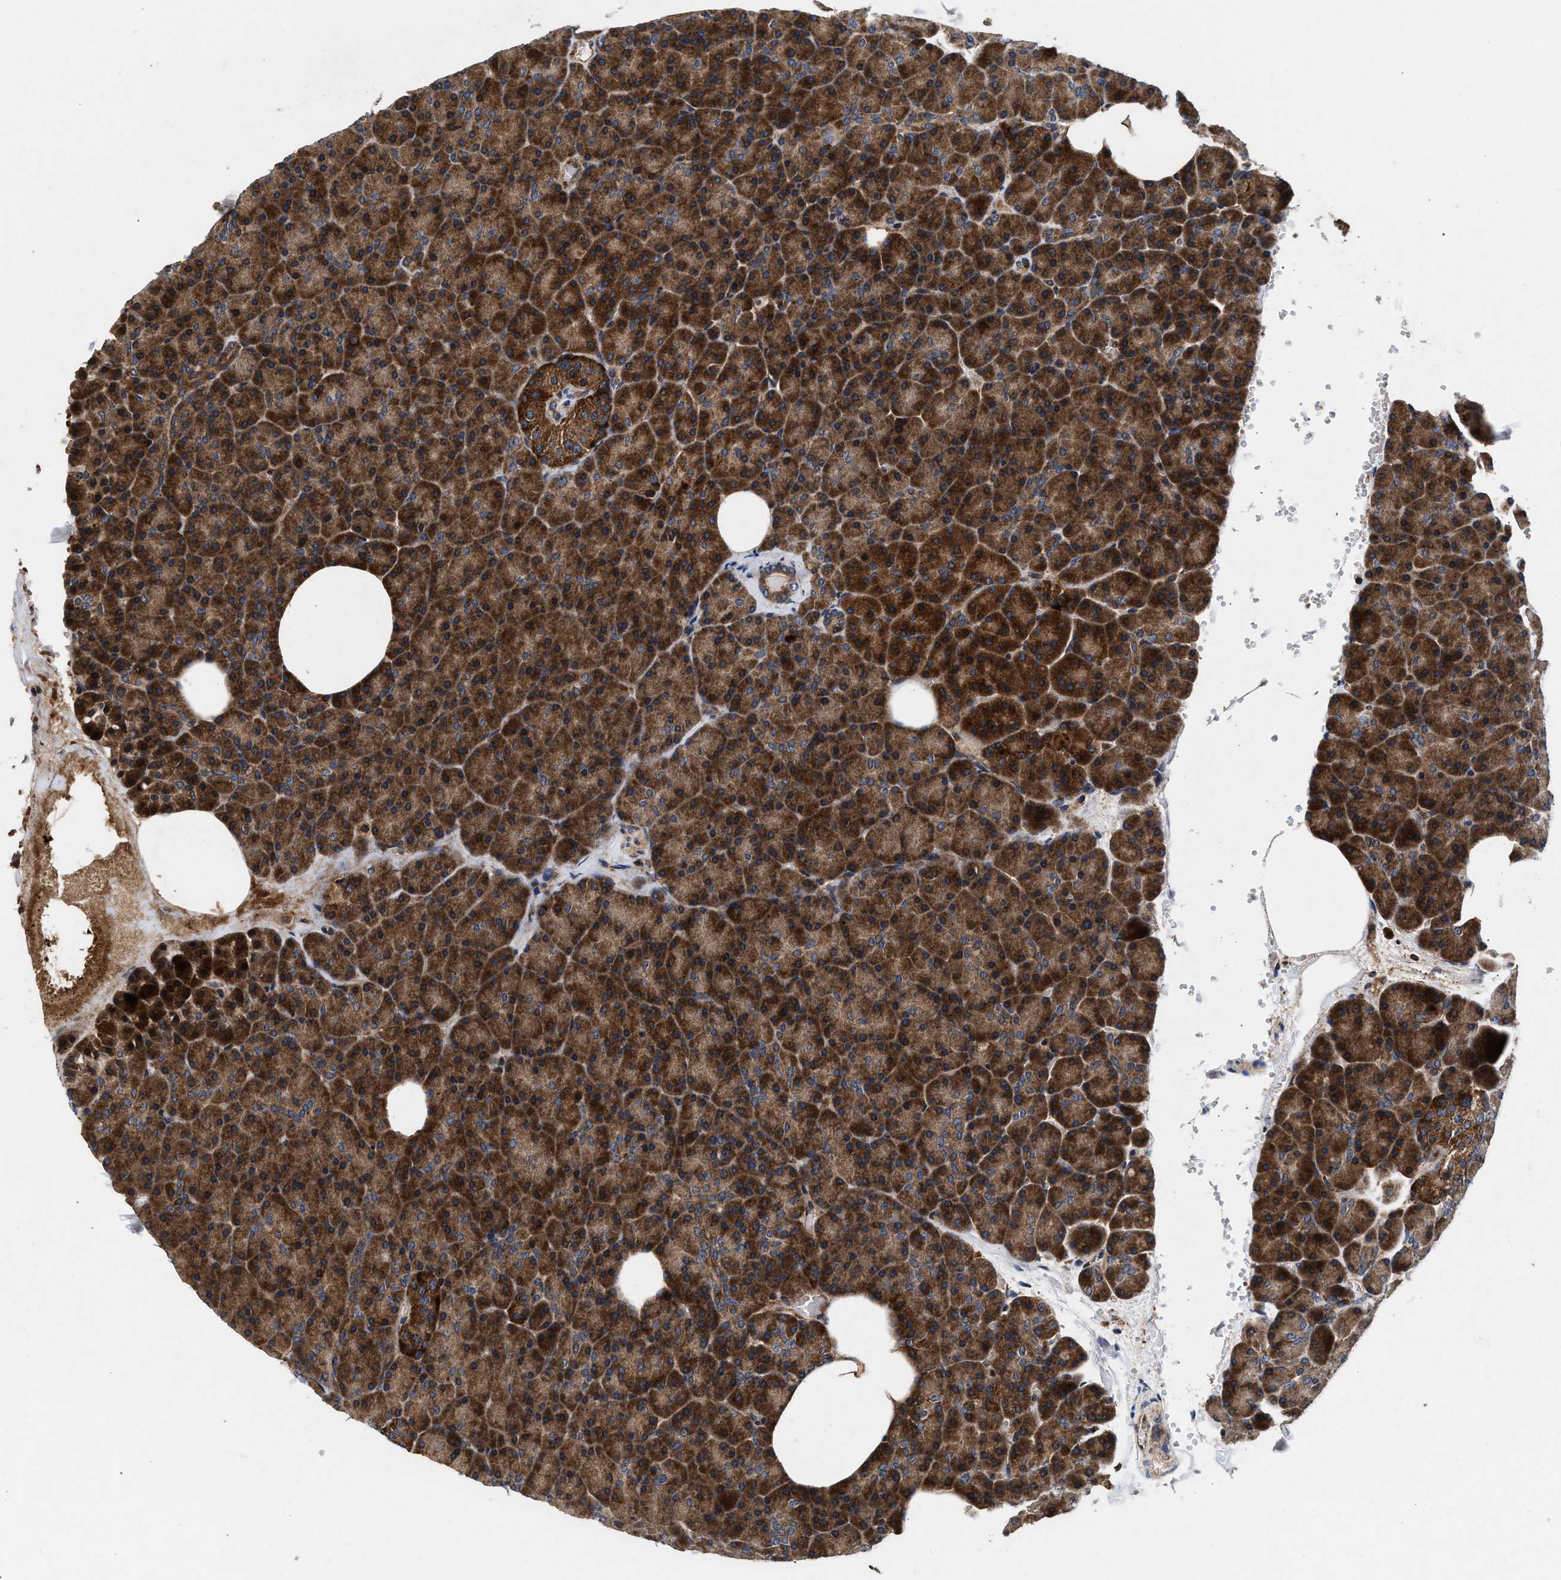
{"staining": {"intensity": "strong", "quantity": ">75%", "location": "cytoplasmic/membranous"}, "tissue": "pancreas", "cell_type": "Exocrine glandular cells", "image_type": "normal", "snomed": [{"axis": "morphology", "description": "Normal tissue, NOS"}, {"axis": "topography", "description": "Pancreas"}], "caption": "The micrograph reveals staining of normal pancreas, revealing strong cytoplasmic/membranous protein positivity (brown color) within exocrine glandular cells. (brown staining indicates protein expression, while blue staining denotes nuclei).", "gene": "NFKB2", "patient": {"sex": "female", "age": 35}}